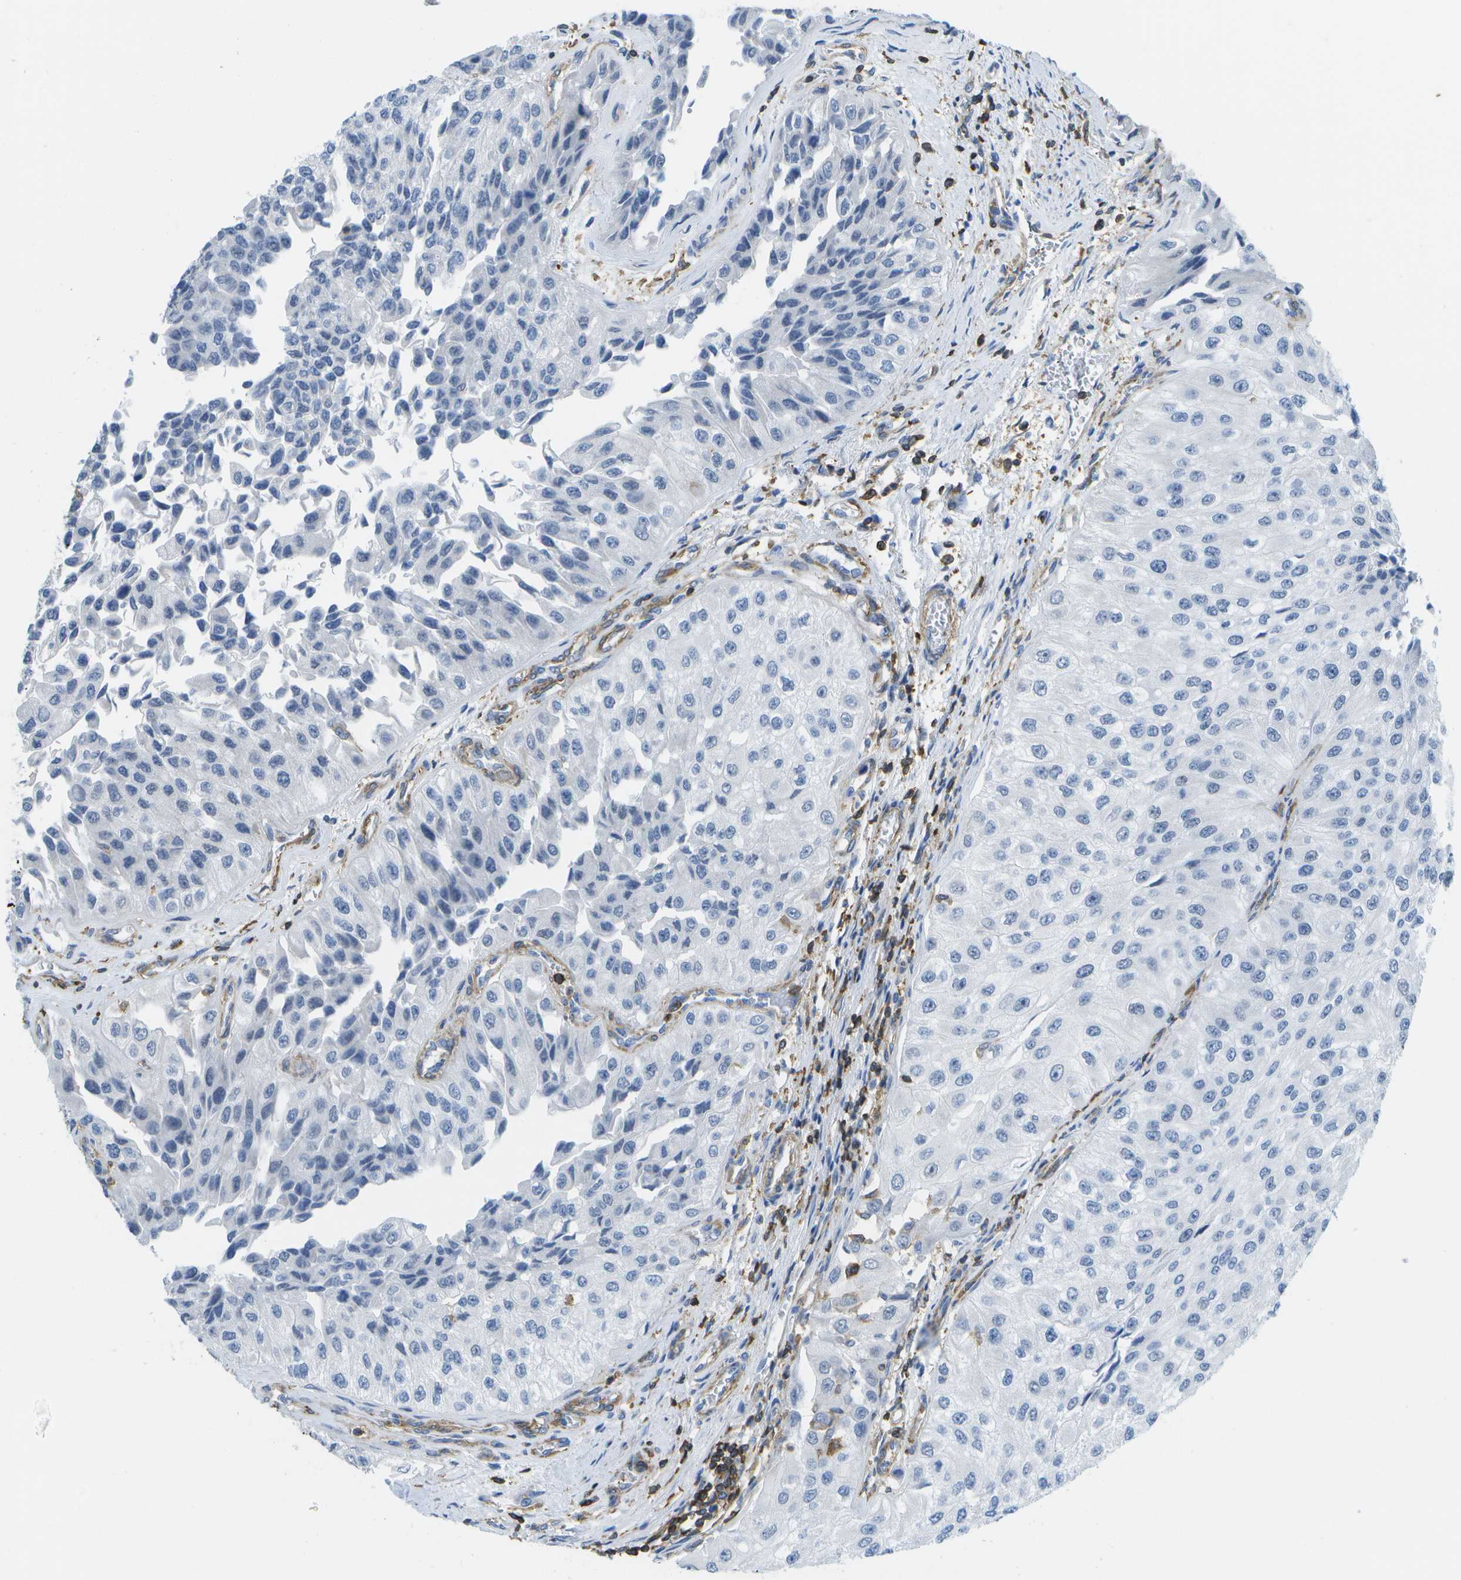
{"staining": {"intensity": "negative", "quantity": "none", "location": "none"}, "tissue": "urothelial cancer", "cell_type": "Tumor cells", "image_type": "cancer", "snomed": [{"axis": "morphology", "description": "Urothelial carcinoma, High grade"}, {"axis": "topography", "description": "Kidney"}, {"axis": "topography", "description": "Urinary bladder"}], "caption": "Urothelial carcinoma (high-grade) stained for a protein using IHC demonstrates no positivity tumor cells.", "gene": "RCSD1", "patient": {"sex": "male", "age": 77}}